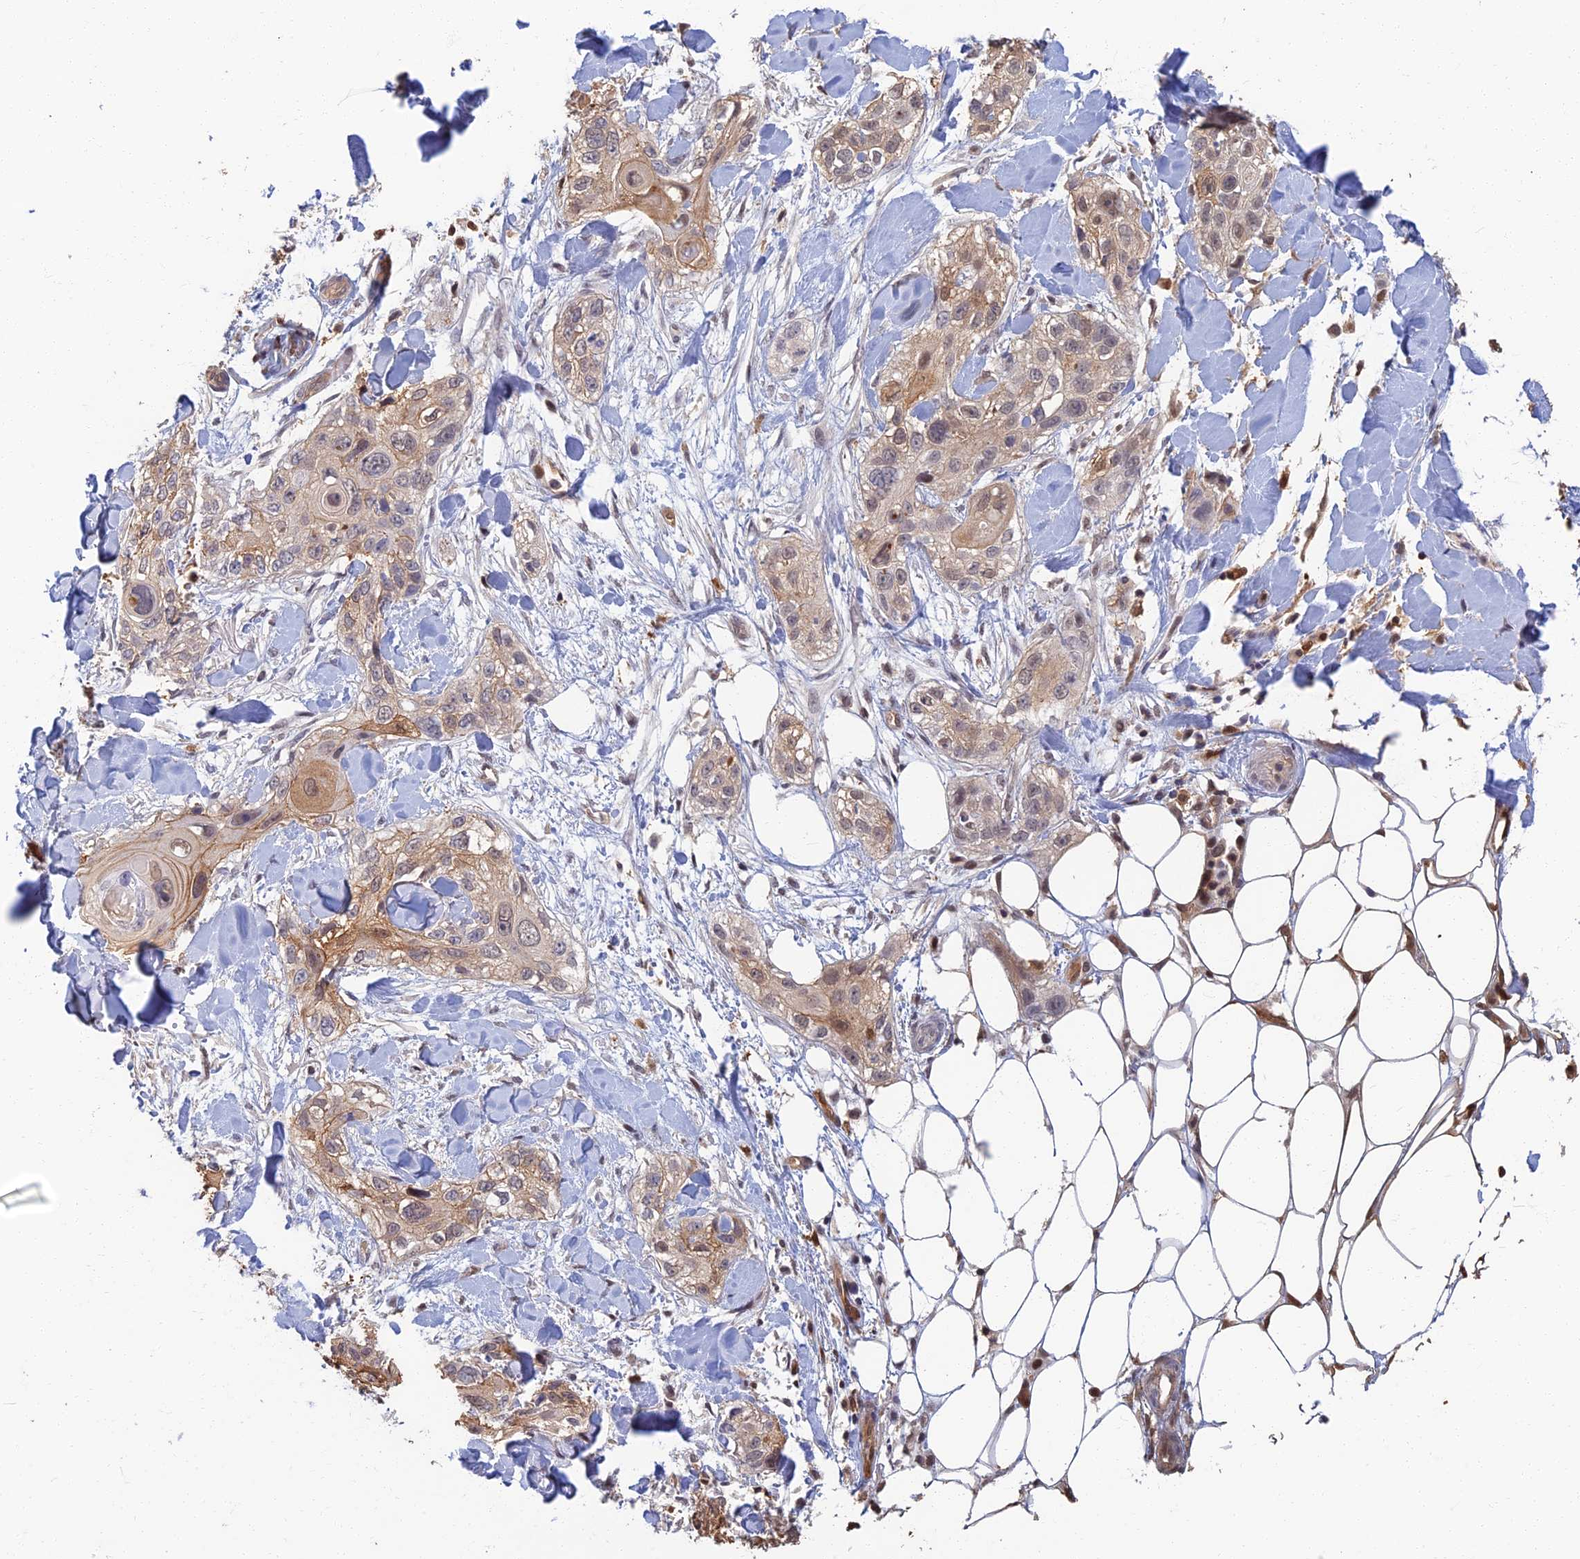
{"staining": {"intensity": "moderate", "quantity": "25%-75%", "location": "cytoplasmic/membranous,nuclear"}, "tissue": "skin cancer", "cell_type": "Tumor cells", "image_type": "cancer", "snomed": [{"axis": "morphology", "description": "Normal tissue, NOS"}, {"axis": "morphology", "description": "Squamous cell carcinoma, NOS"}, {"axis": "topography", "description": "Skin"}], "caption": "Skin cancer stained for a protein (brown) shows moderate cytoplasmic/membranous and nuclear positive positivity in about 25%-75% of tumor cells.", "gene": "LRRN3", "patient": {"sex": "male", "age": 72}}